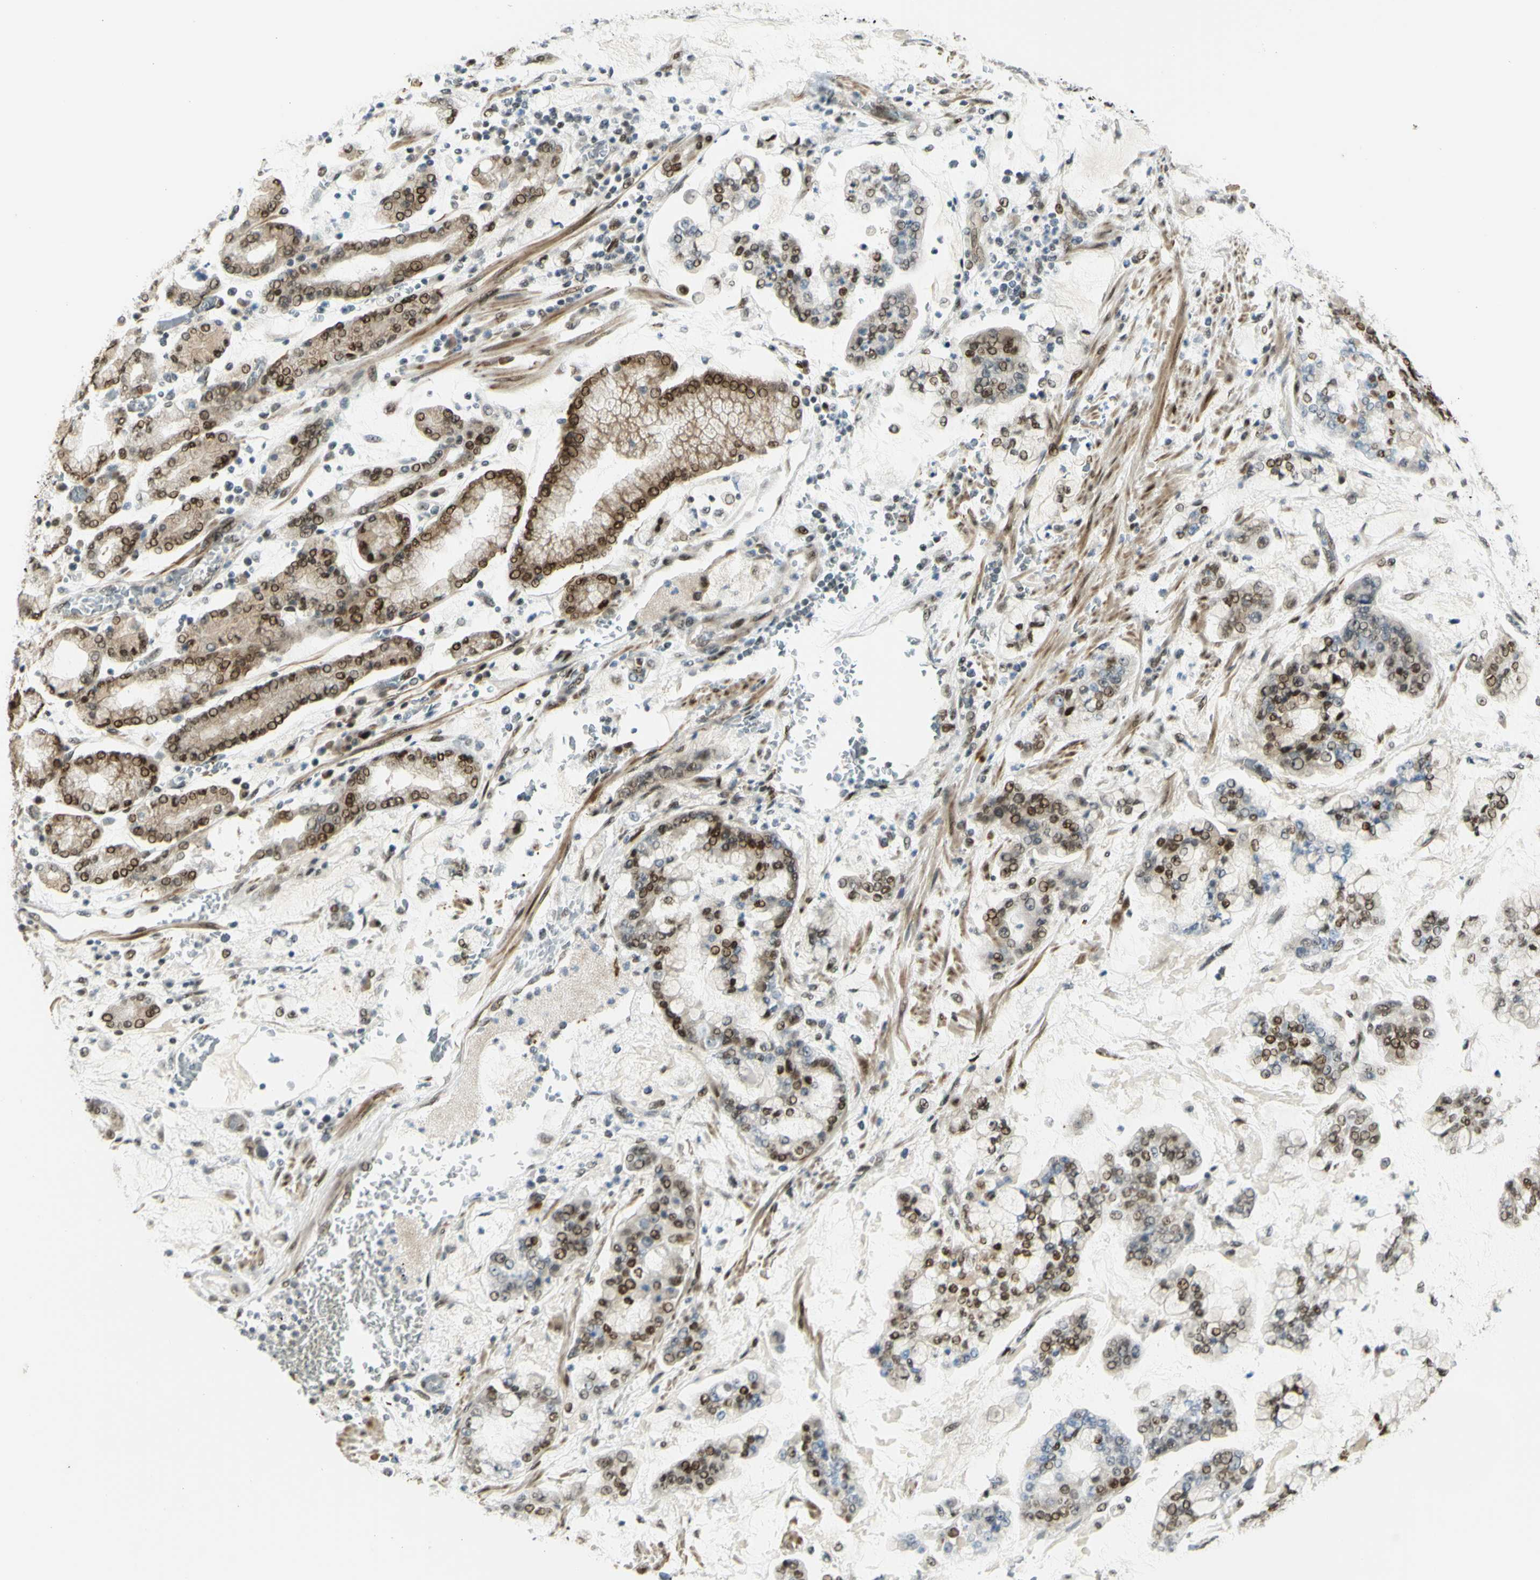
{"staining": {"intensity": "moderate", "quantity": "25%-75%", "location": "nuclear"}, "tissue": "stomach cancer", "cell_type": "Tumor cells", "image_type": "cancer", "snomed": [{"axis": "morphology", "description": "Normal tissue, NOS"}, {"axis": "morphology", "description": "Adenocarcinoma, NOS"}, {"axis": "topography", "description": "Stomach, upper"}, {"axis": "topography", "description": "Stomach"}], "caption": "An image of adenocarcinoma (stomach) stained for a protein displays moderate nuclear brown staining in tumor cells.", "gene": "DDX1", "patient": {"sex": "male", "age": 76}}